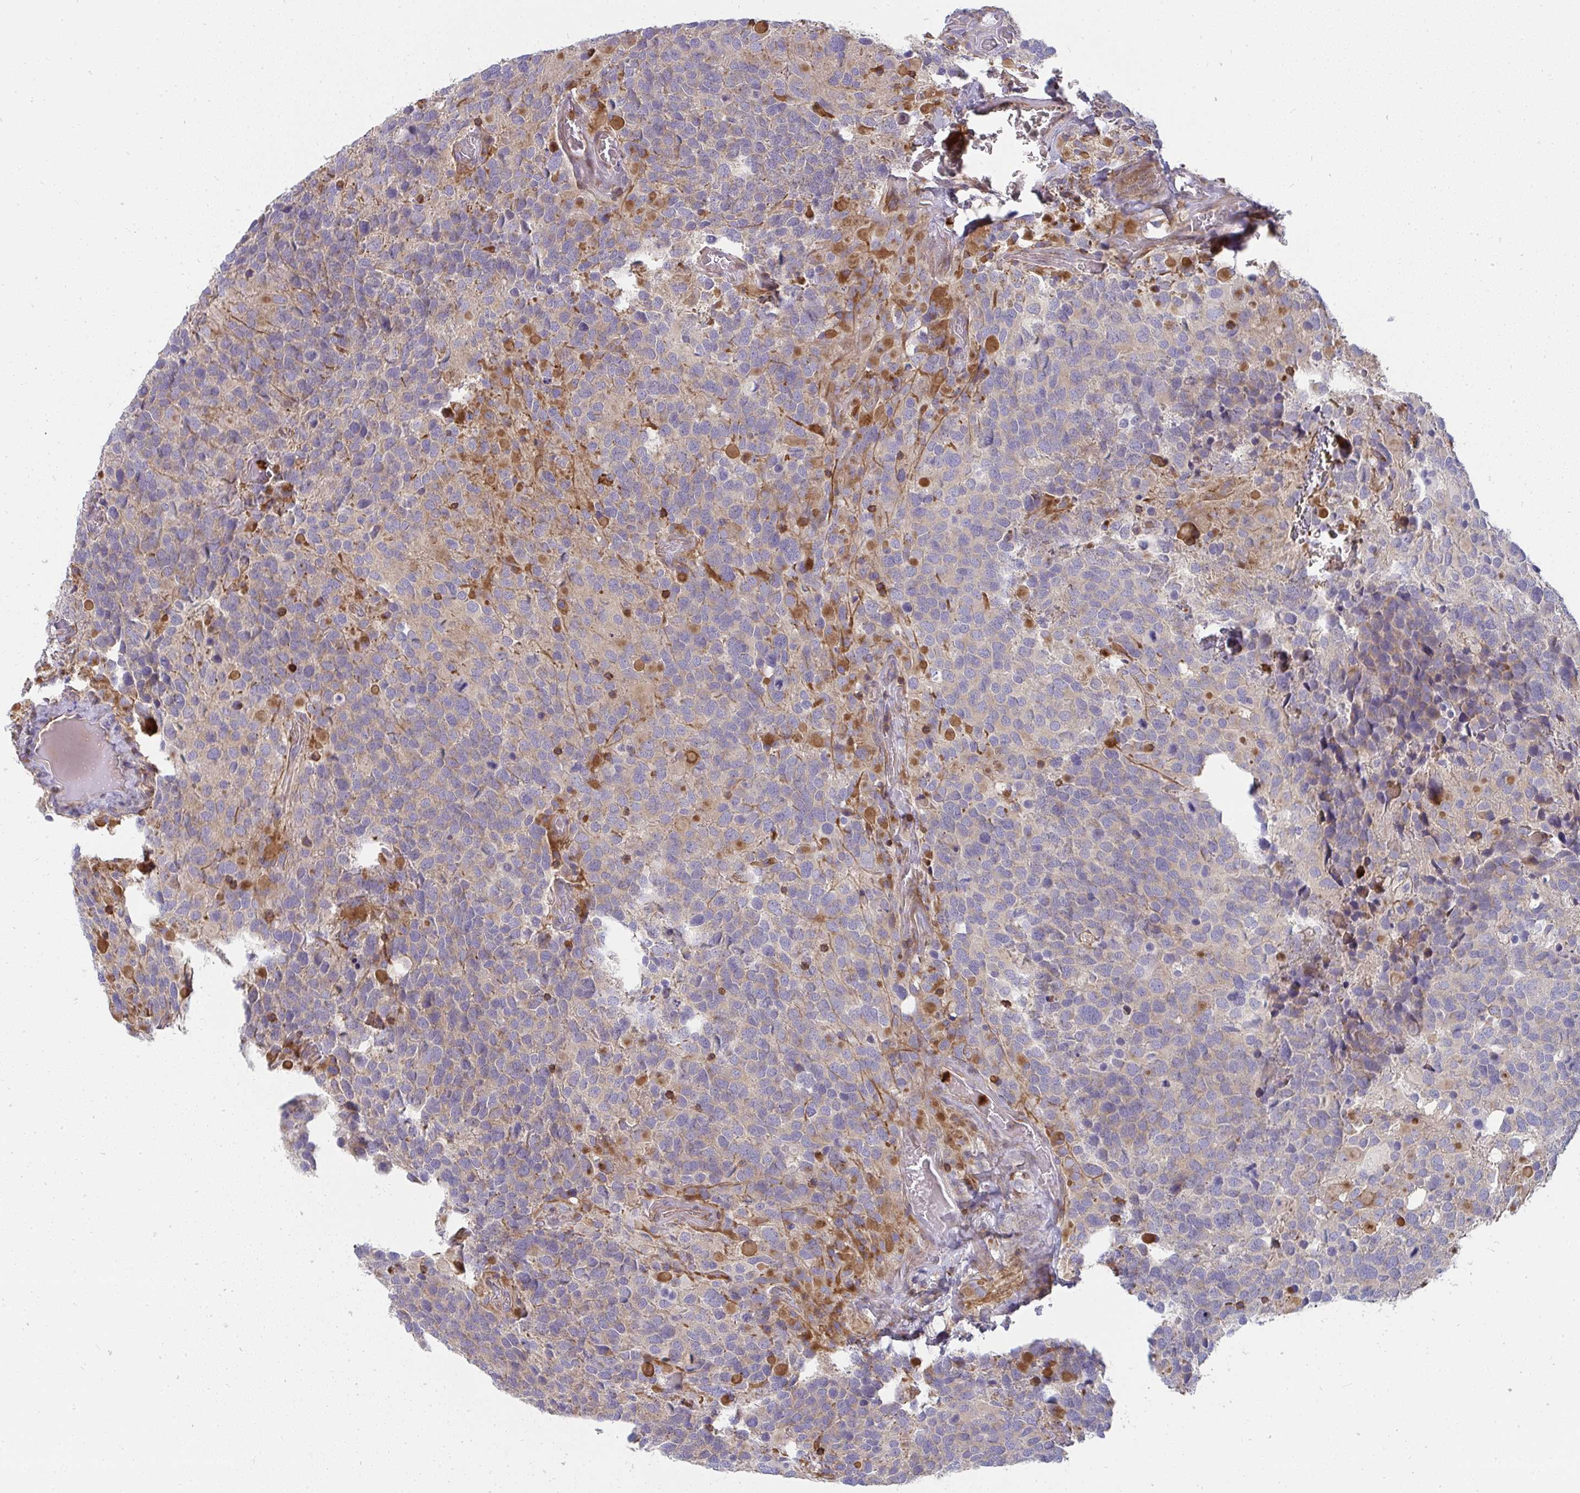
{"staining": {"intensity": "negative", "quantity": "none", "location": "none"}, "tissue": "glioma", "cell_type": "Tumor cells", "image_type": "cancer", "snomed": [{"axis": "morphology", "description": "Glioma, malignant, High grade"}, {"axis": "topography", "description": "Brain"}], "caption": "IHC of glioma exhibits no expression in tumor cells.", "gene": "CSF3R", "patient": {"sex": "female", "age": 40}}